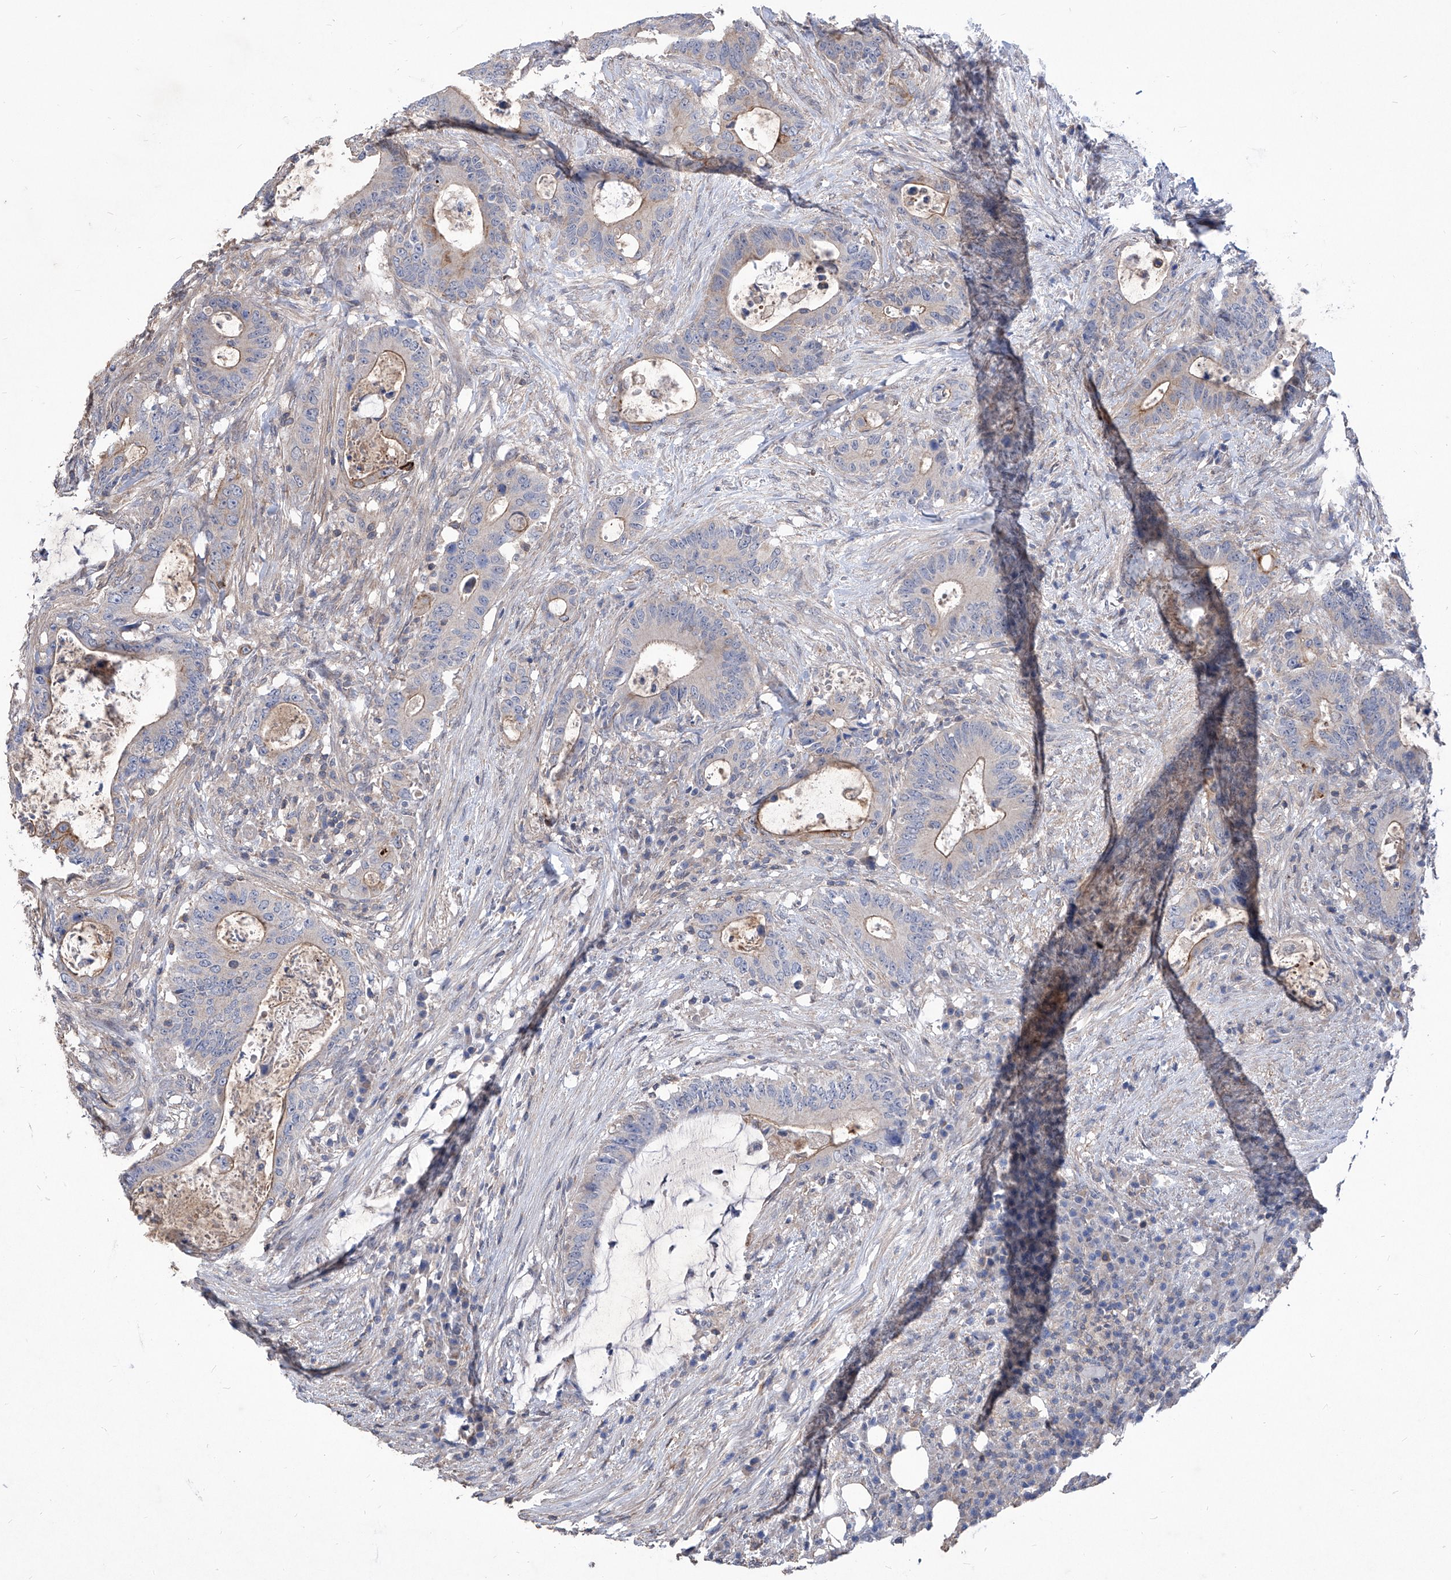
{"staining": {"intensity": "moderate", "quantity": "<25%", "location": "cytoplasmic/membranous"}, "tissue": "colorectal cancer", "cell_type": "Tumor cells", "image_type": "cancer", "snomed": [{"axis": "morphology", "description": "Adenocarcinoma, NOS"}, {"axis": "topography", "description": "Colon"}], "caption": "A photomicrograph showing moderate cytoplasmic/membranous staining in about <25% of tumor cells in colorectal adenocarcinoma, as visualized by brown immunohistochemical staining.", "gene": "KIFC2", "patient": {"sex": "male", "age": 83}}